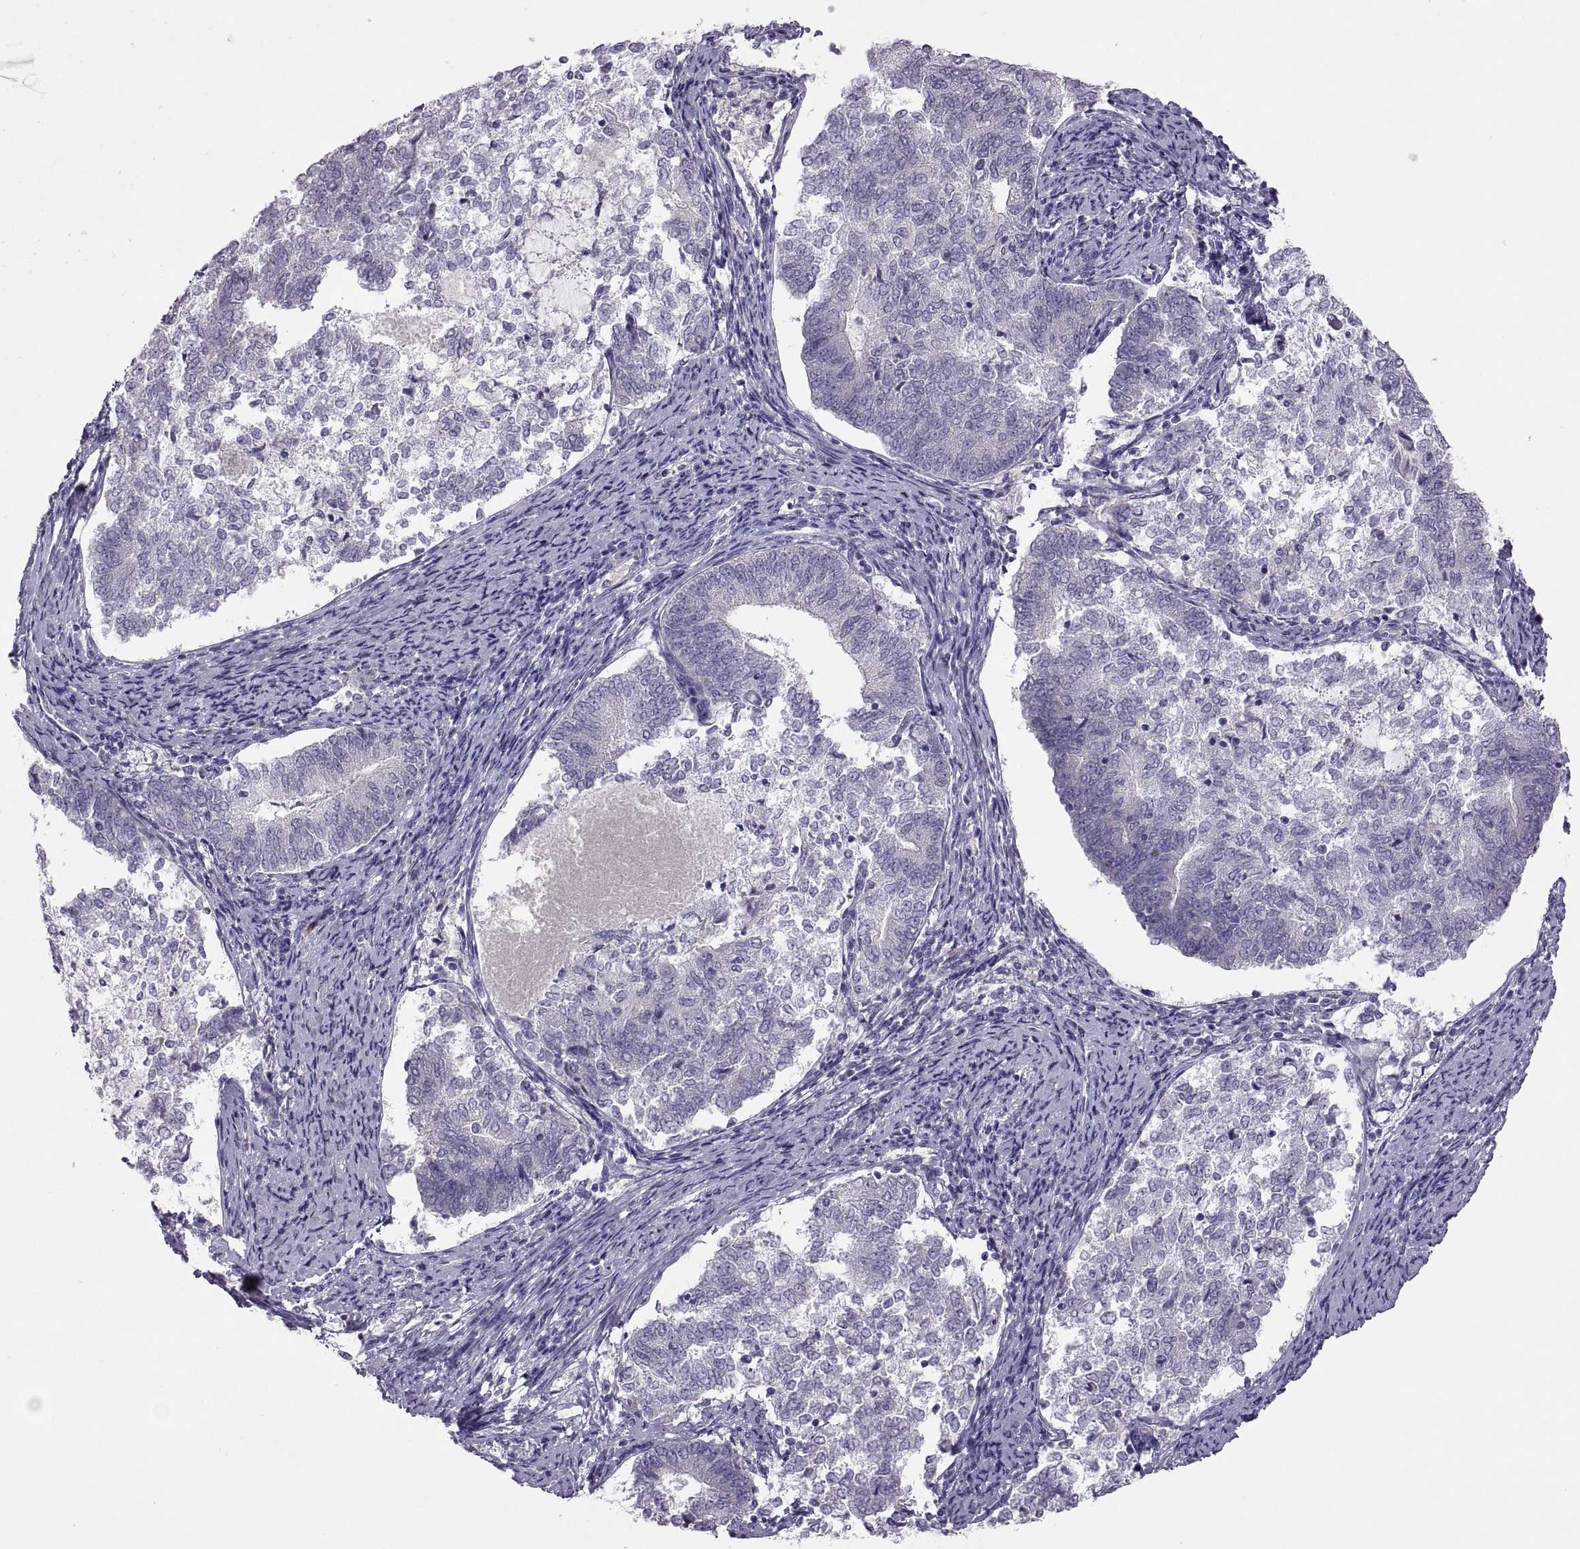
{"staining": {"intensity": "negative", "quantity": "none", "location": "none"}, "tissue": "endometrial cancer", "cell_type": "Tumor cells", "image_type": "cancer", "snomed": [{"axis": "morphology", "description": "Adenocarcinoma, NOS"}, {"axis": "topography", "description": "Endometrium"}], "caption": "IHC micrograph of neoplastic tissue: human endometrial adenocarcinoma stained with DAB (3,3'-diaminobenzidine) demonstrates no significant protein positivity in tumor cells. (DAB (3,3'-diaminobenzidine) IHC, high magnification).", "gene": "TBX19", "patient": {"sex": "female", "age": 65}}